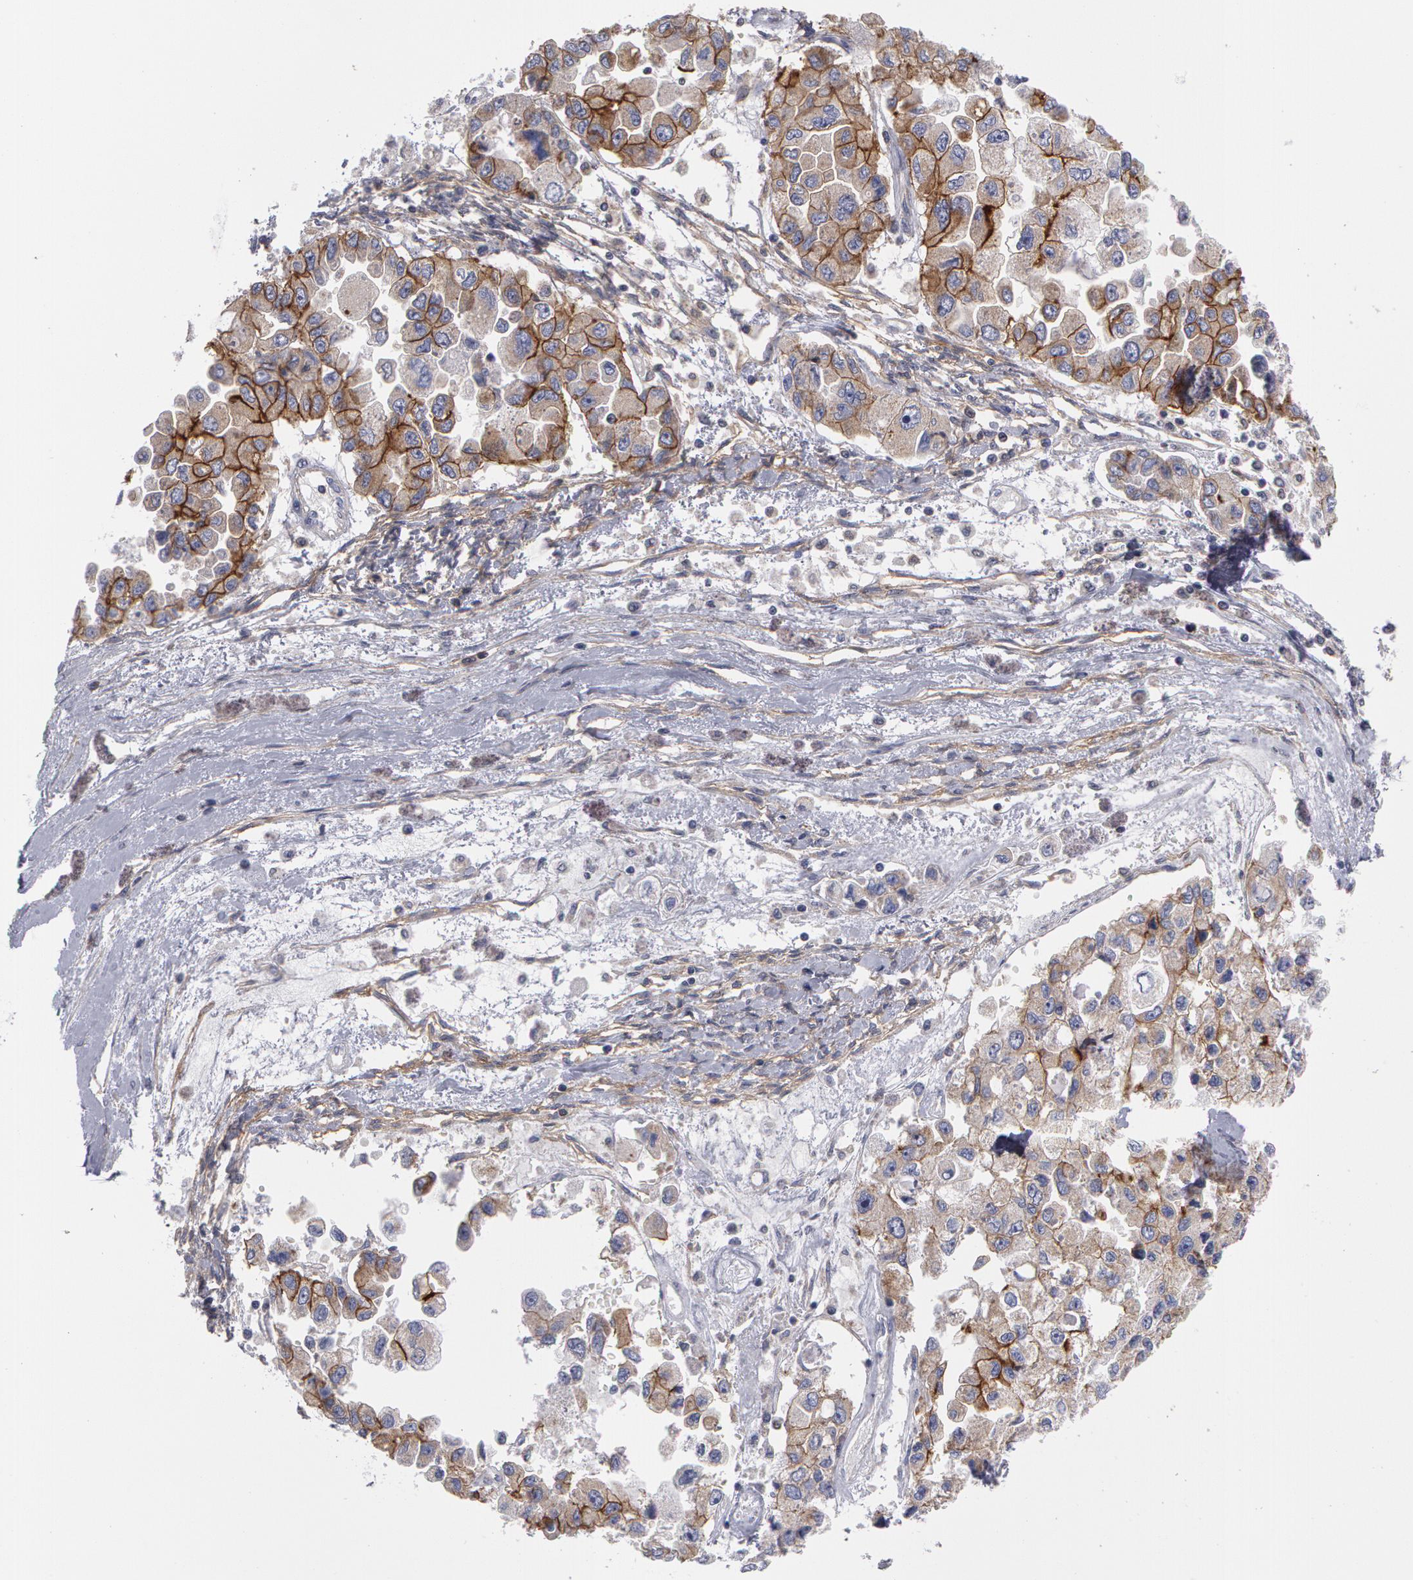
{"staining": {"intensity": "moderate", "quantity": ">75%", "location": "cytoplasmic/membranous"}, "tissue": "ovarian cancer", "cell_type": "Tumor cells", "image_type": "cancer", "snomed": [{"axis": "morphology", "description": "Cystadenocarcinoma, serous, NOS"}, {"axis": "topography", "description": "Ovary"}], "caption": "An immunohistochemistry (IHC) micrograph of tumor tissue is shown. Protein staining in brown shows moderate cytoplasmic/membranous positivity in ovarian serous cystadenocarcinoma within tumor cells.", "gene": "ERBB2", "patient": {"sex": "female", "age": 84}}